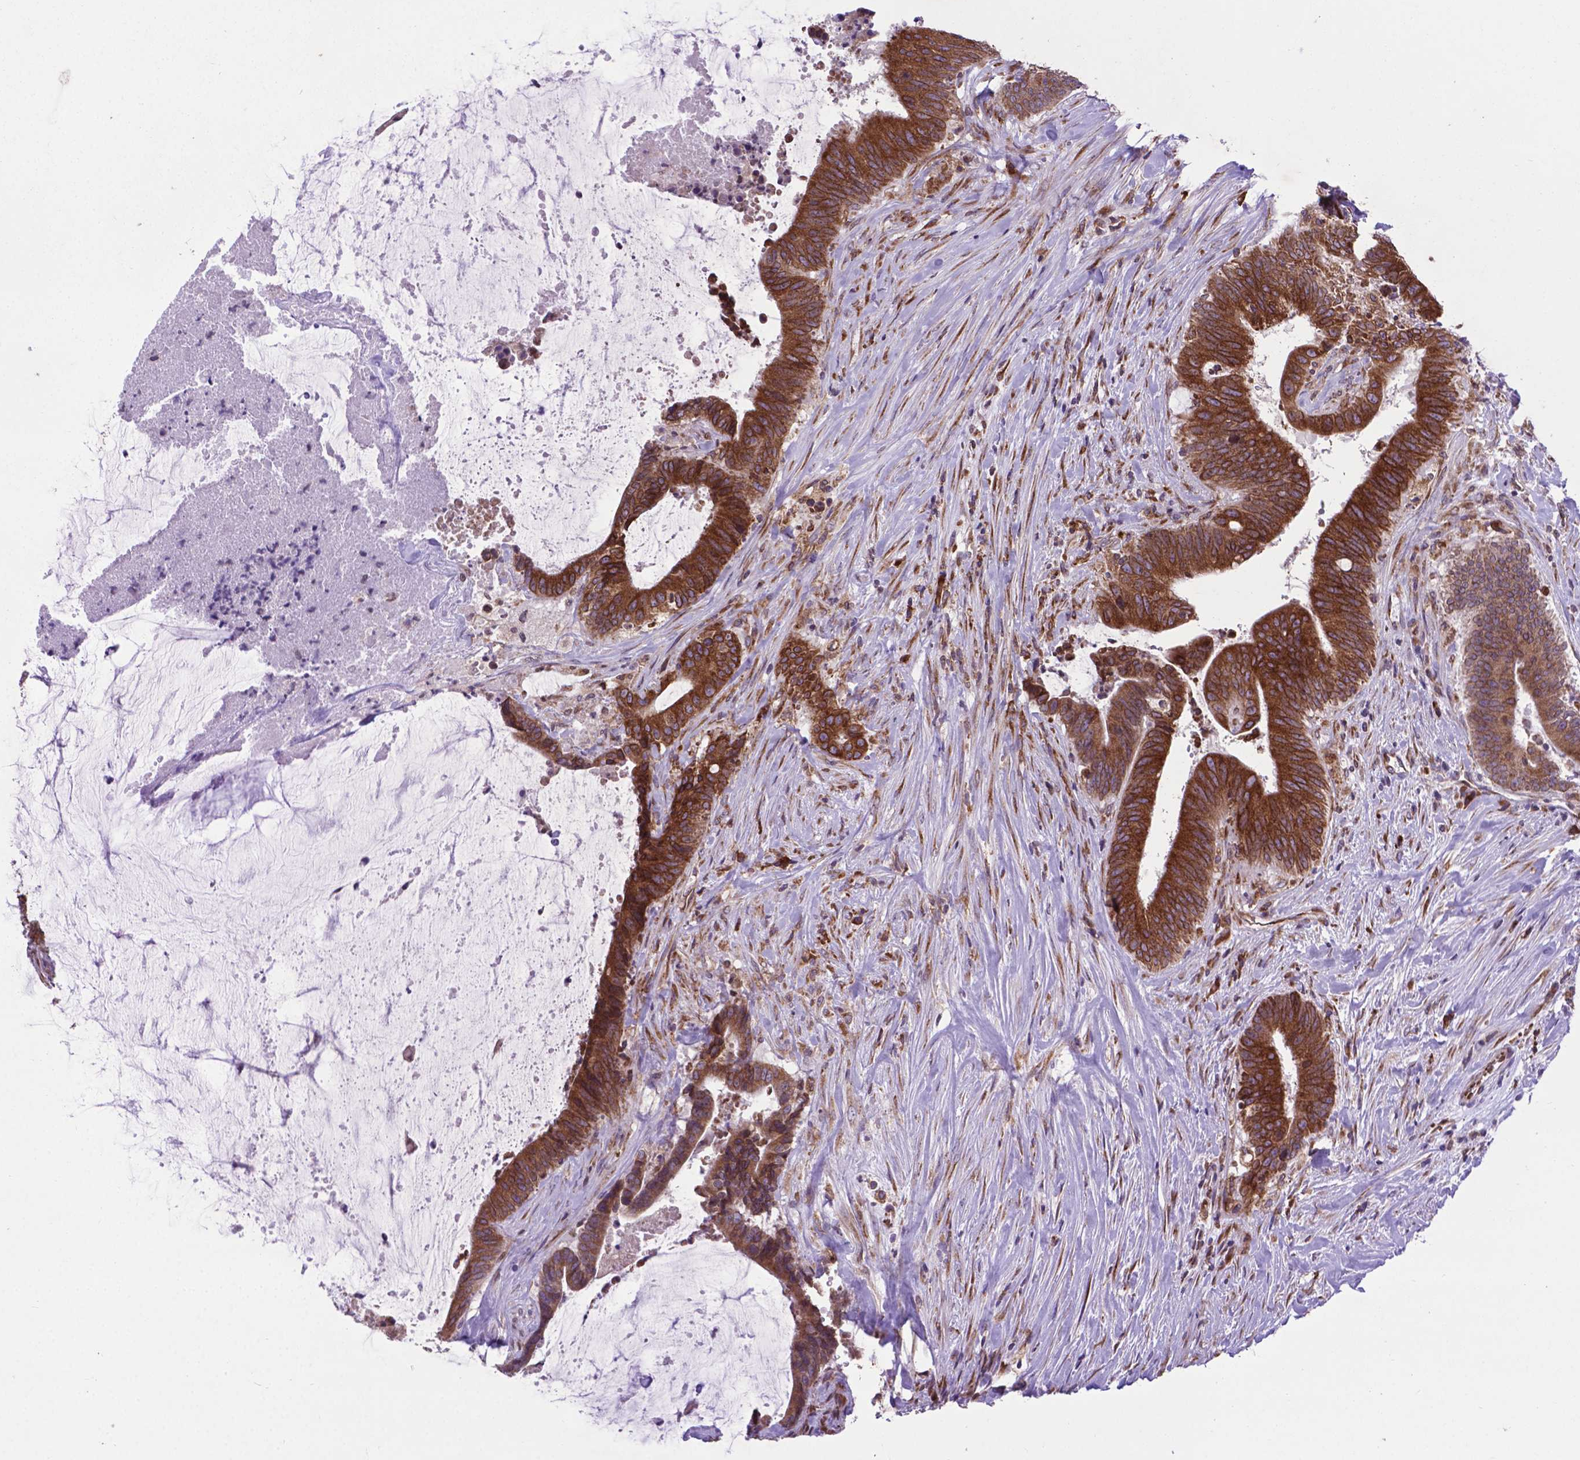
{"staining": {"intensity": "moderate", "quantity": ">75%", "location": "cytoplasmic/membranous"}, "tissue": "colorectal cancer", "cell_type": "Tumor cells", "image_type": "cancer", "snomed": [{"axis": "morphology", "description": "Adenocarcinoma, NOS"}, {"axis": "topography", "description": "Colon"}], "caption": "This is an image of immunohistochemistry (IHC) staining of colorectal cancer (adenocarcinoma), which shows moderate expression in the cytoplasmic/membranous of tumor cells.", "gene": "WDR83OS", "patient": {"sex": "female", "age": 43}}